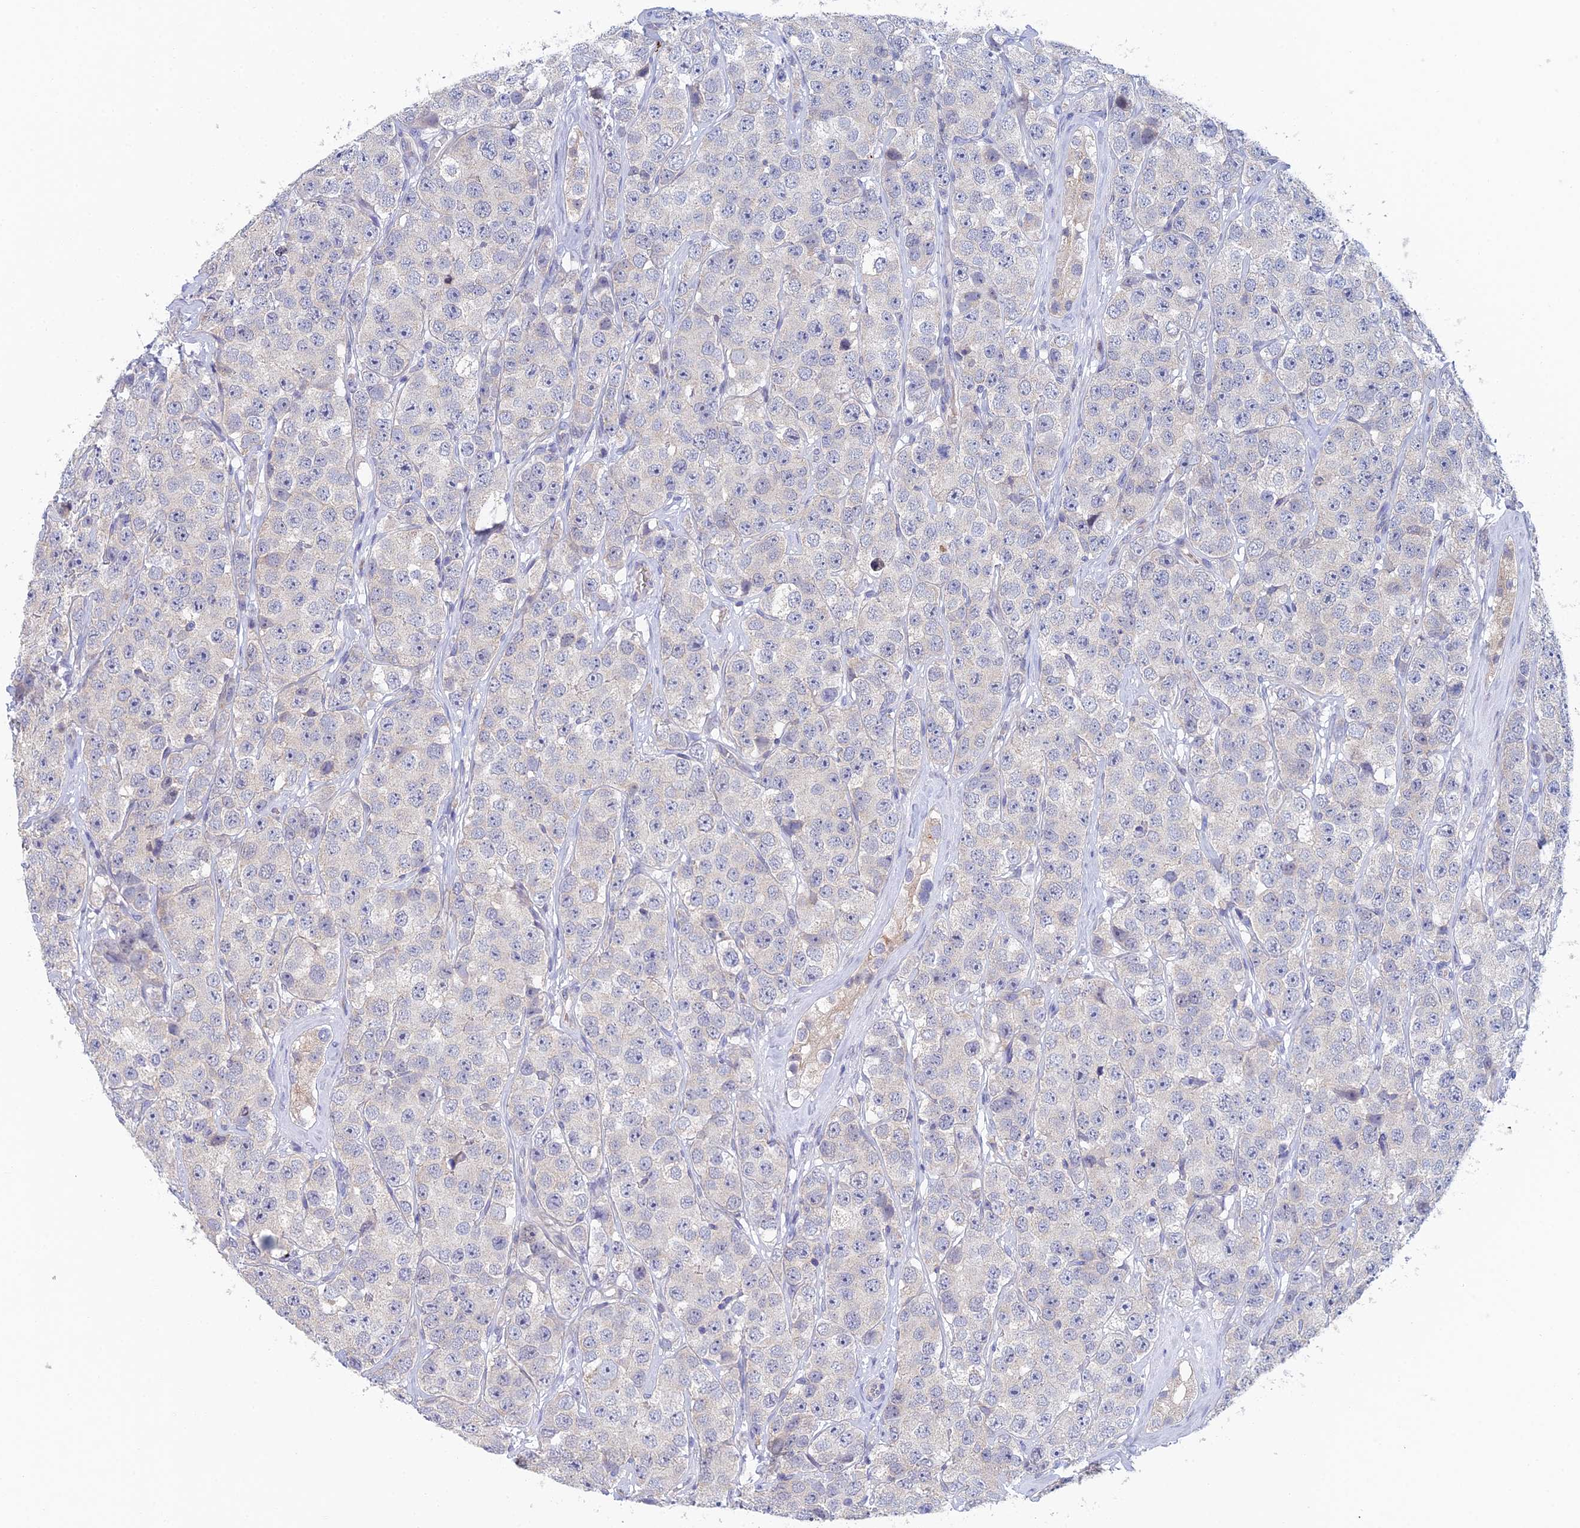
{"staining": {"intensity": "negative", "quantity": "none", "location": "none"}, "tissue": "testis cancer", "cell_type": "Tumor cells", "image_type": "cancer", "snomed": [{"axis": "morphology", "description": "Seminoma, NOS"}, {"axis": "topography", "description": "Testis"}], "caption": "High power microscopy micrograph of an IHC micrograph of testis seminoma, revealing no significant expression in tumor cells. (Brightfield microscopy of DAB immunohistochemistry at high magnification).", "gene": "GIPC1", "patient": {"sex": "male", "age": 28}}